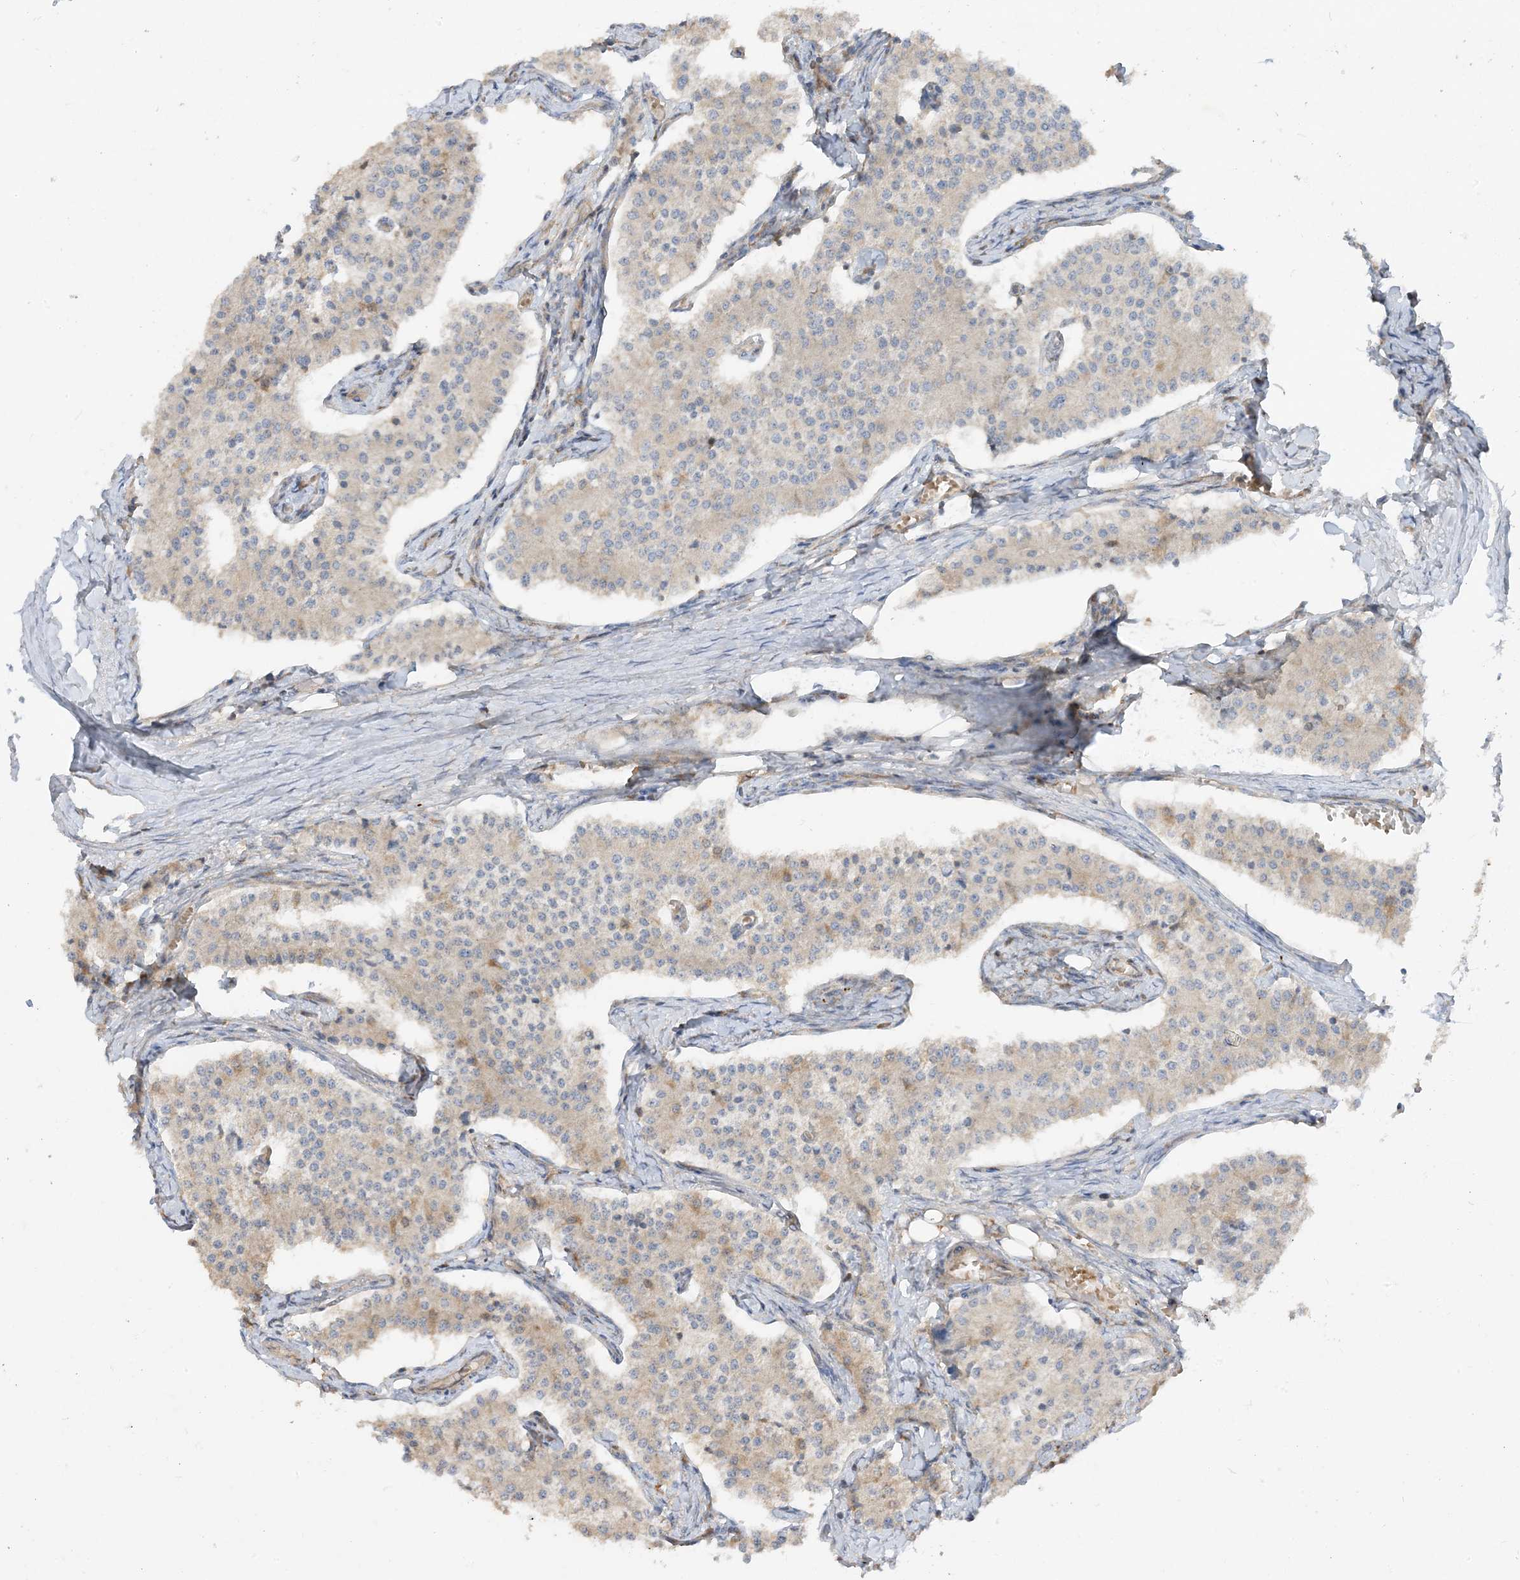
{"staining": {"intensity": "weak", "quantity": "<25%", "location": "cytoplasmic/membranous"}, "tissue": "carcinoid", "cell_type": "Tumor cells", "image_type": "cancer", "snomed": [{"axis": "morphology", "description": "Carcinoid, malignant, NOS"}, {"axis": "topography", "description": "Colon"}], "caption": "Immunohistochemical staining of carcinoid shows no significant expression in tumor cells.", "gene": "AARS2", "patient": {"sex": "female", "age": 52}}